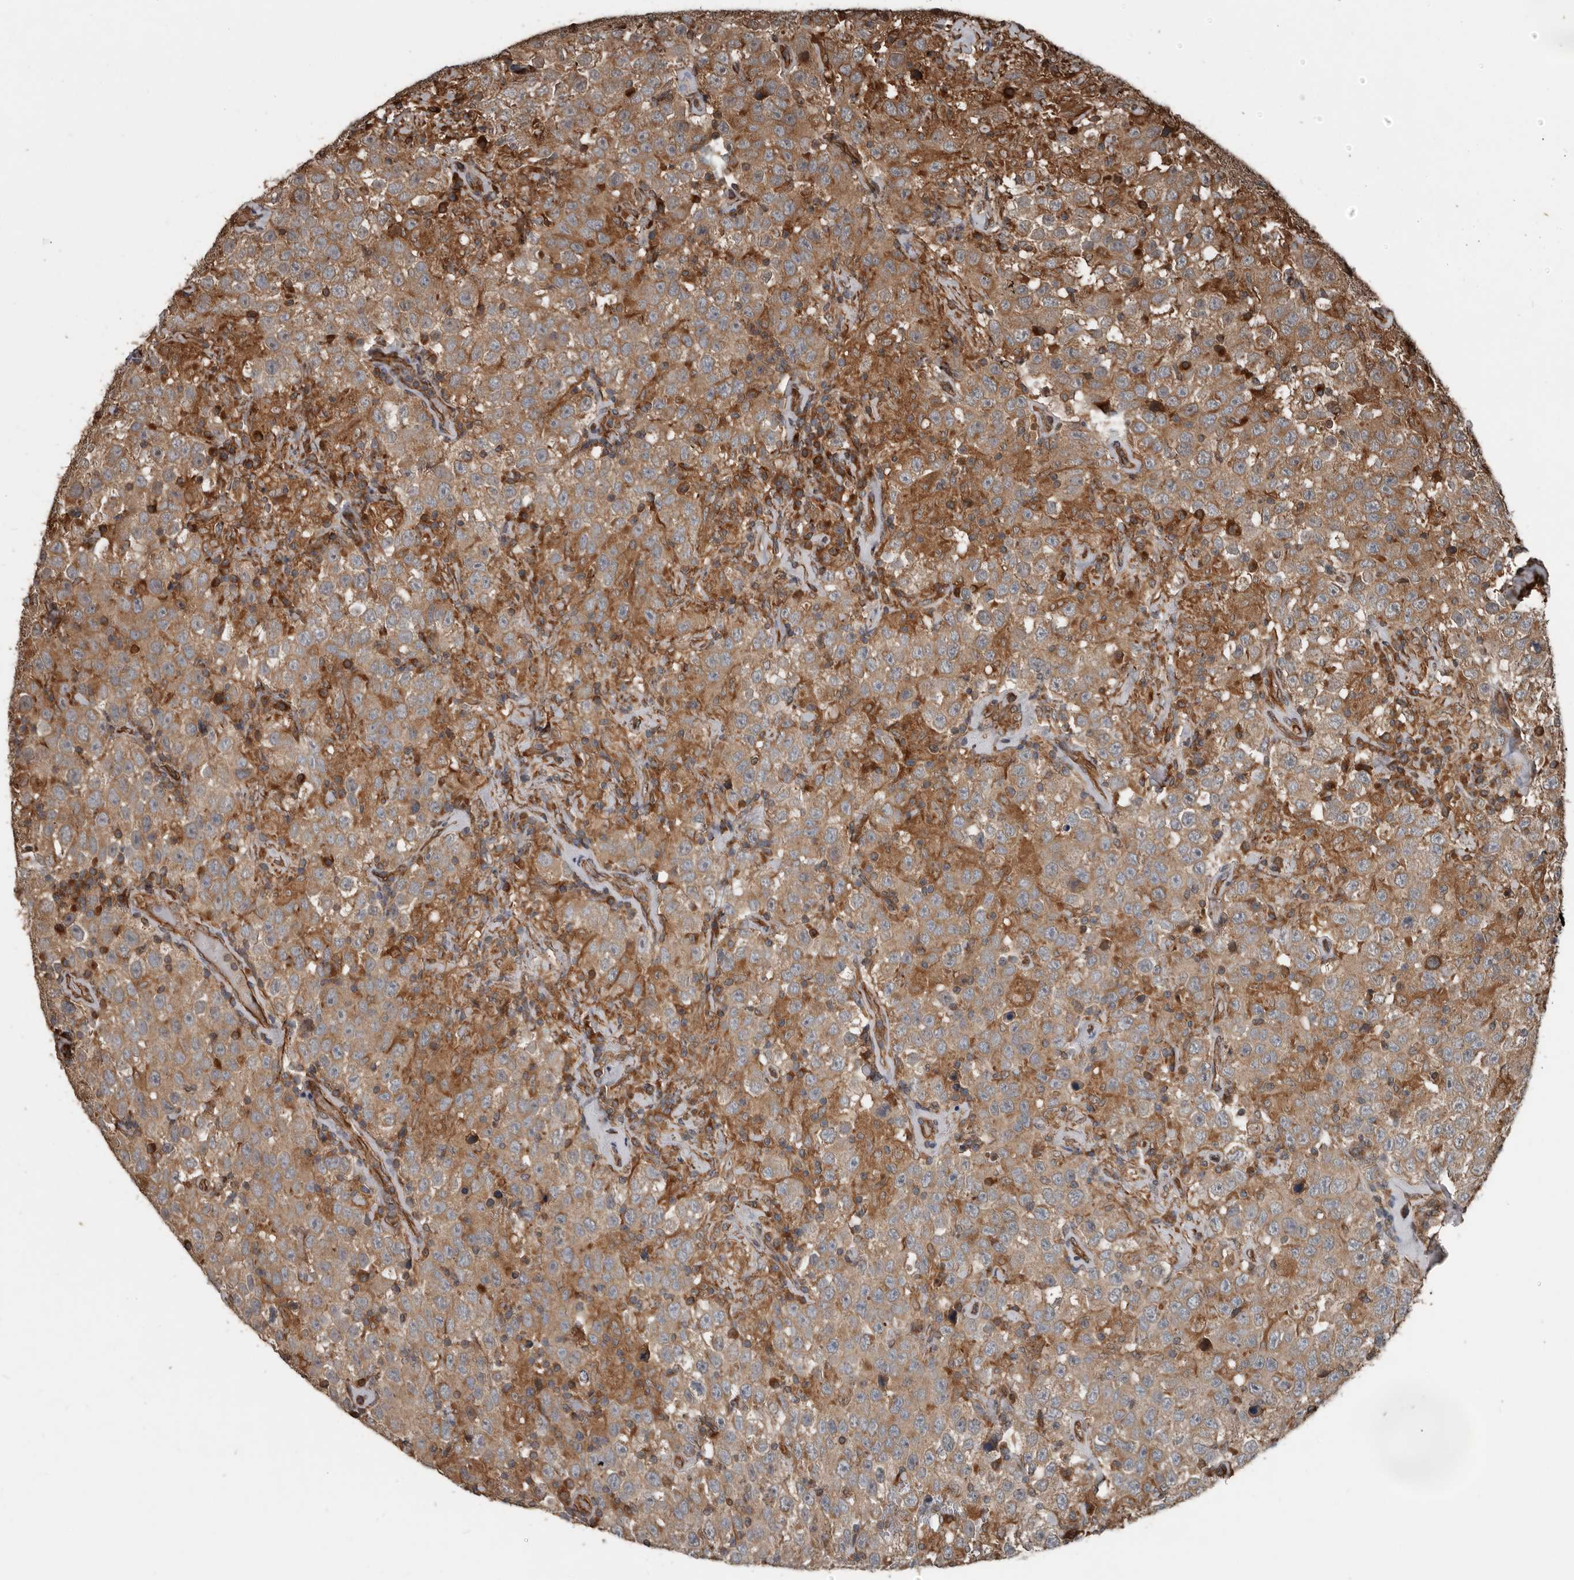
{"staining": {"intensity": "moderate", "quantity": ">75%", "location": "cytoplasmic/membranous"}, "tissue": "testis cancer", "cell_type": "Tumor cells", "image_type": "cancer", "snomed": [{"axis": "morphology", "description": "Seminoma, NOS"}, {"axis": "topography", "description": "Testis"}], "caption": "There is medium levels of moderate cytoplasmic/membranous staining in tumor cells of testis cancer (seminoma), as demonstrated by immunohistochemical staining (brown color).", "gene": "YOD1", "patient": {"sex": "male", "age": 41}}